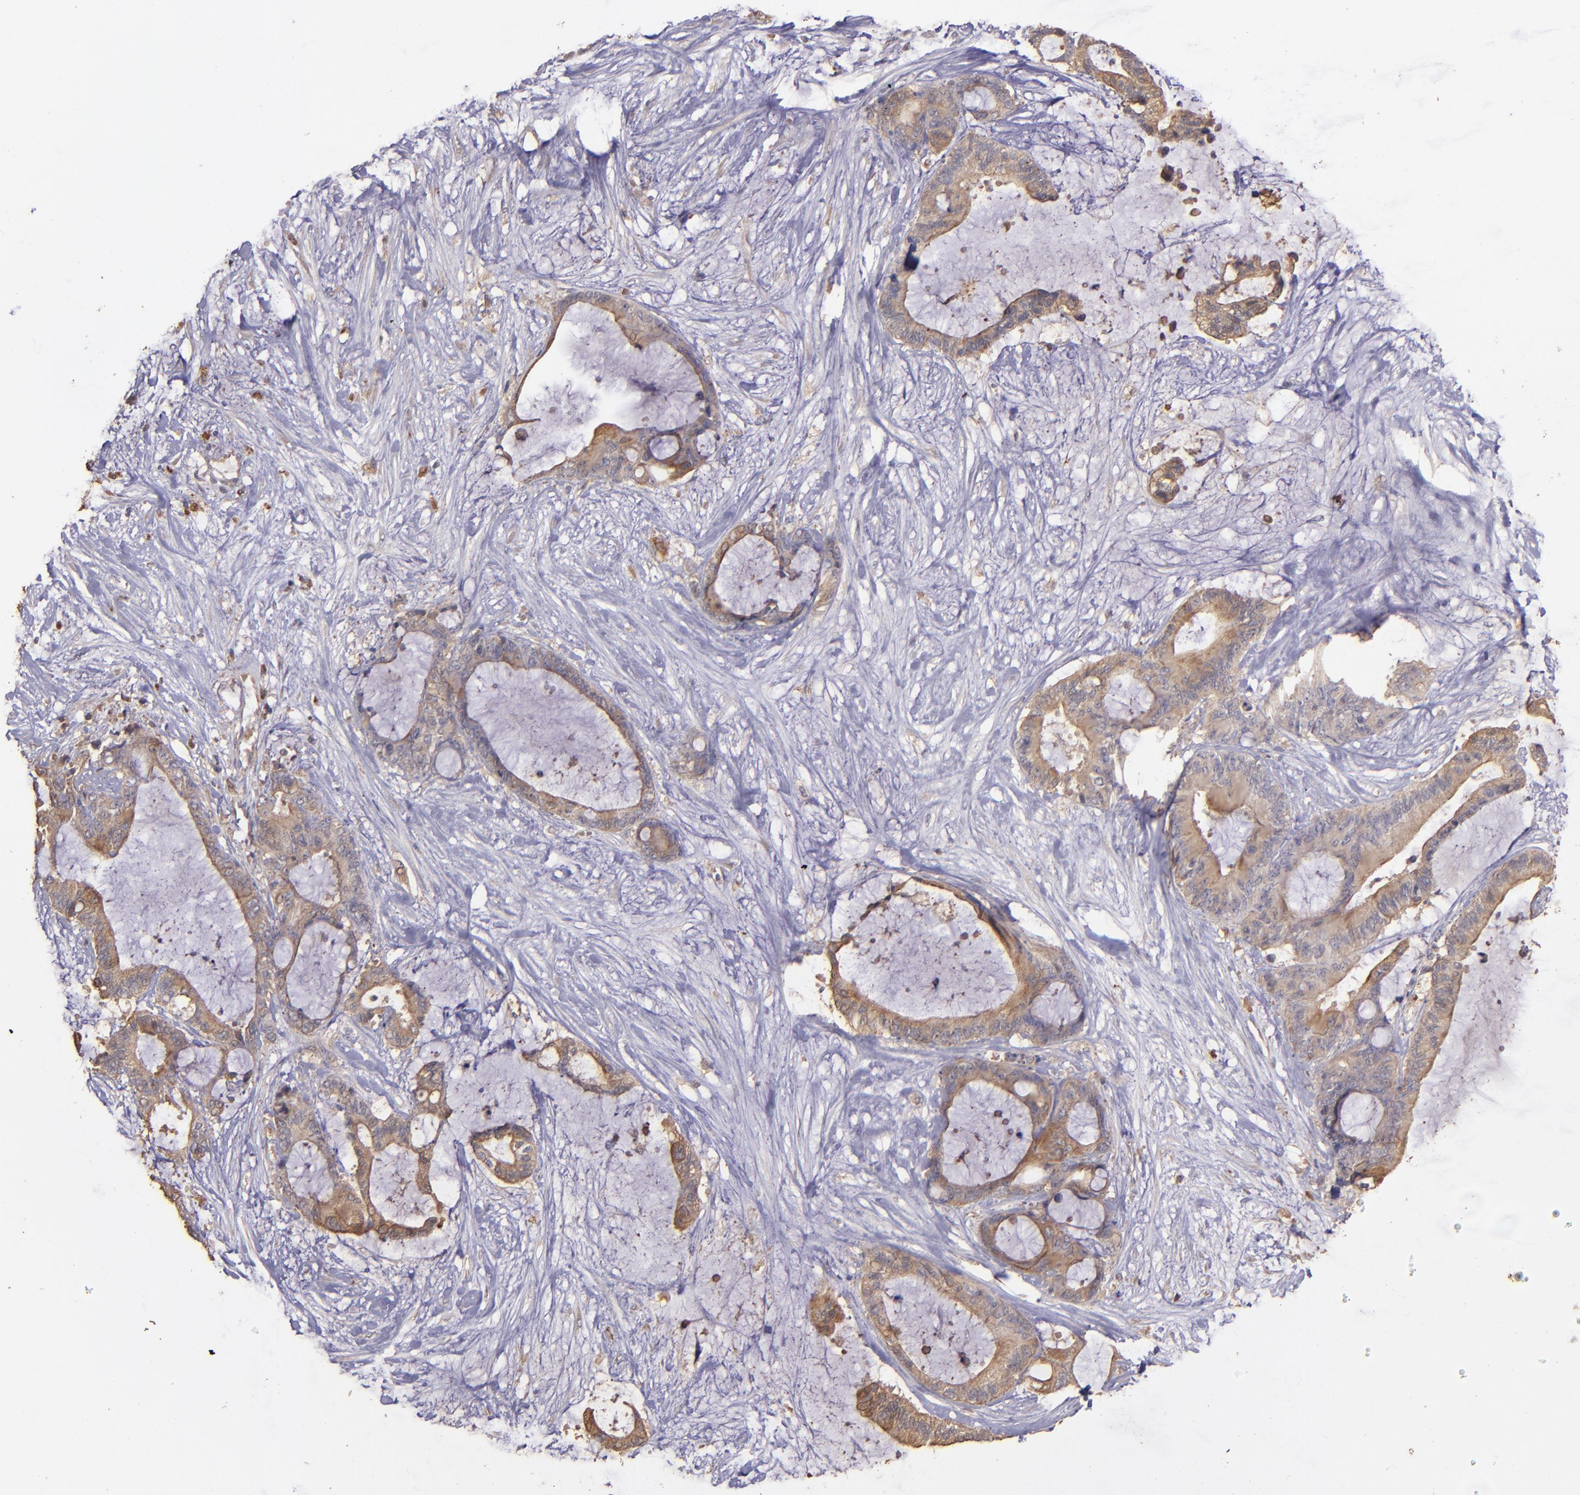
{"staining": {"intensity": "moderate", "quantity": ">75%", "location": "cytoplasmic/membranous"}, "tissue": "liver cancer", "cell_type": "Tumor cells", "image_type": "cancer", "snomed": [{"axis": "morphology", "description": "Cholangiocarcinoma"}, {"axis": "topography", "description": "Liver"}], "caption": "Immunohistochemical staining of human cholangiocarcinoma (liver) exhibits medium levels of moderate cytoplasmic/membranous protein expression in about >75% of tumor cells.", "gene": "SRRD", "patient": {"sex": "female", "age": 73}}